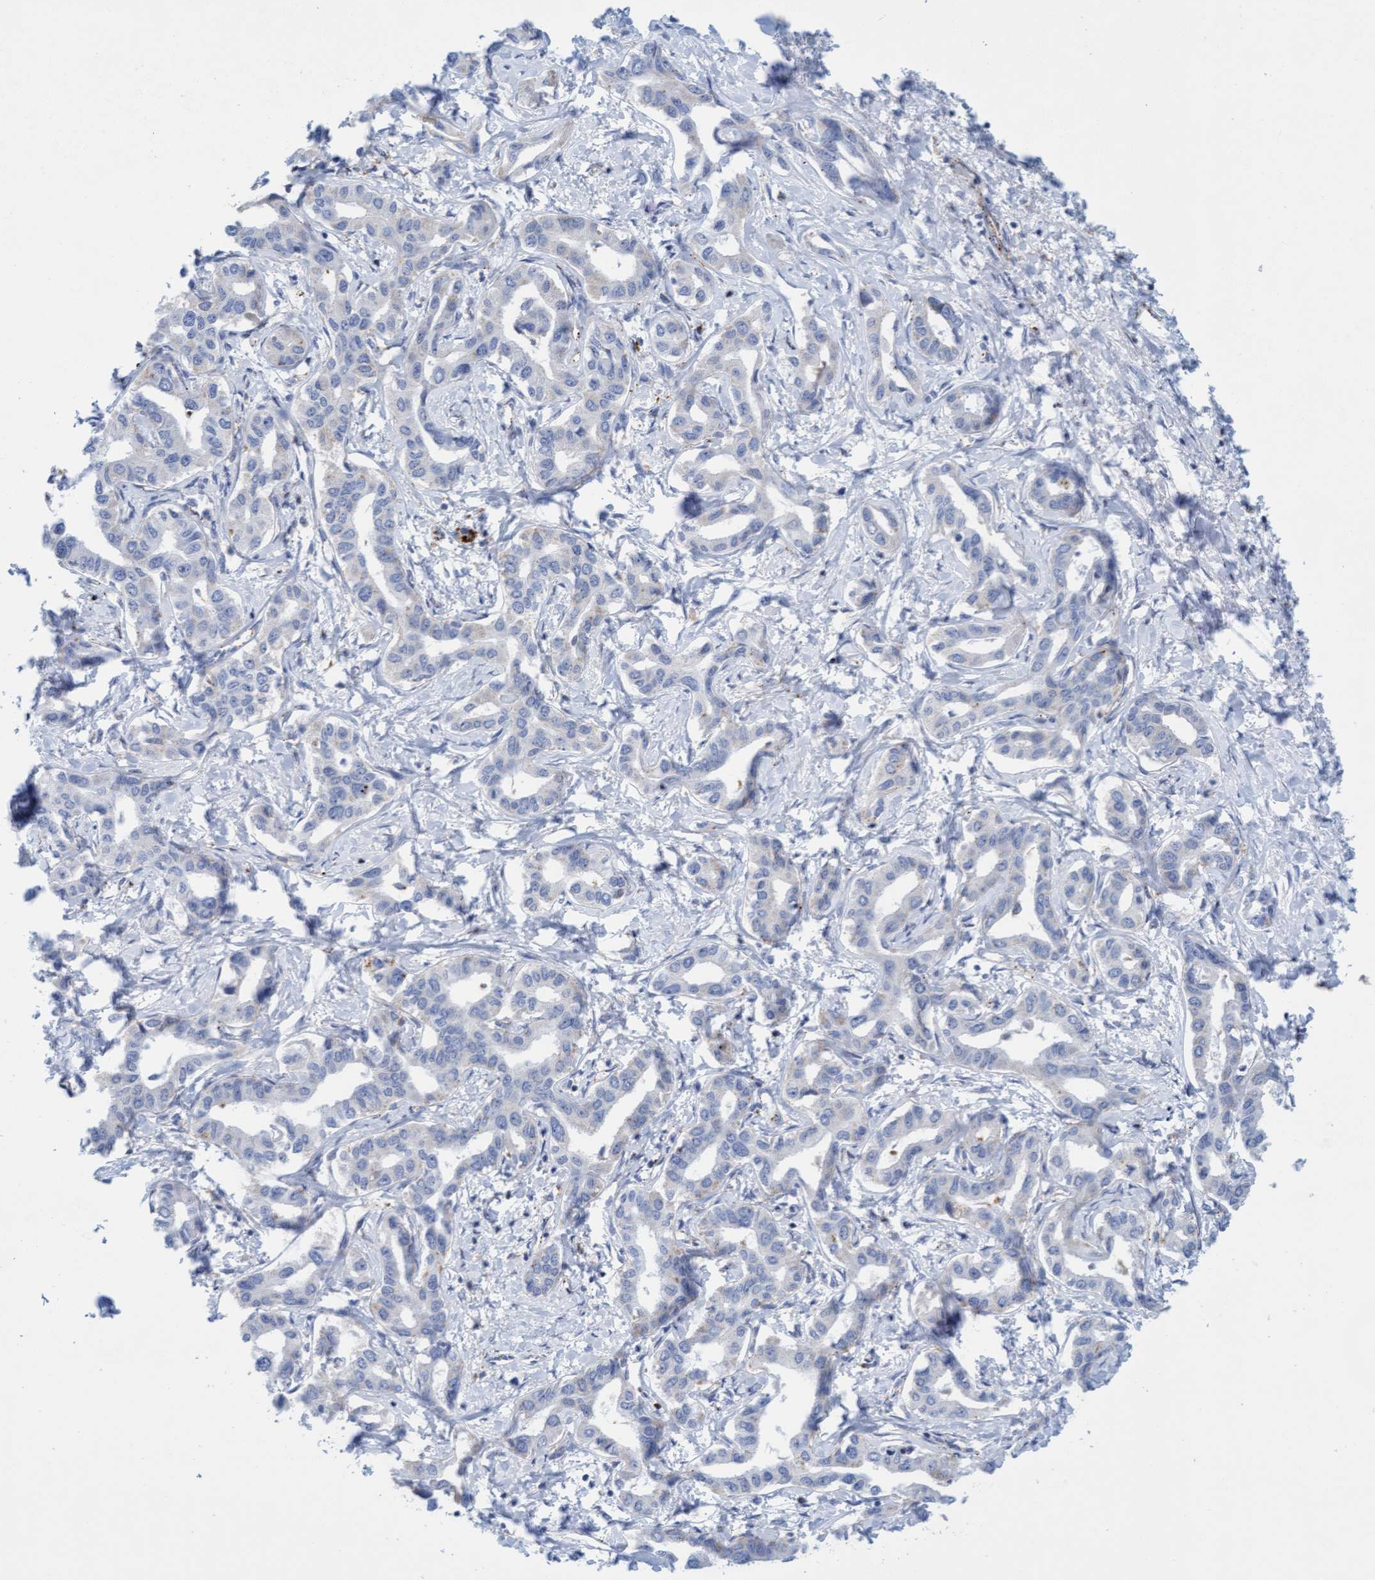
{"staining": {"intensity": "negative", "quantity": "none", "location": "none"}, "tissue": "liver cancer", "cell_type": "Tumor cells", "image_type": "cancer", "snomed": [{"axis": "morphology", "description": "Cholangiocarcinoma"}, {"axis": "topography", "description": "Liver"}], "caption": "A micrograph of liver cancer (cholangiocarcinoma) stained for a protein displays no brown staining in tumor cells. (Brightfield microscopy of DAB (3,3'-diaminobenzidine) immunohistochemistry (IHC) at high magnification).", "gene": "SGSH", "patient": {"sex": "male", "age": 59}}